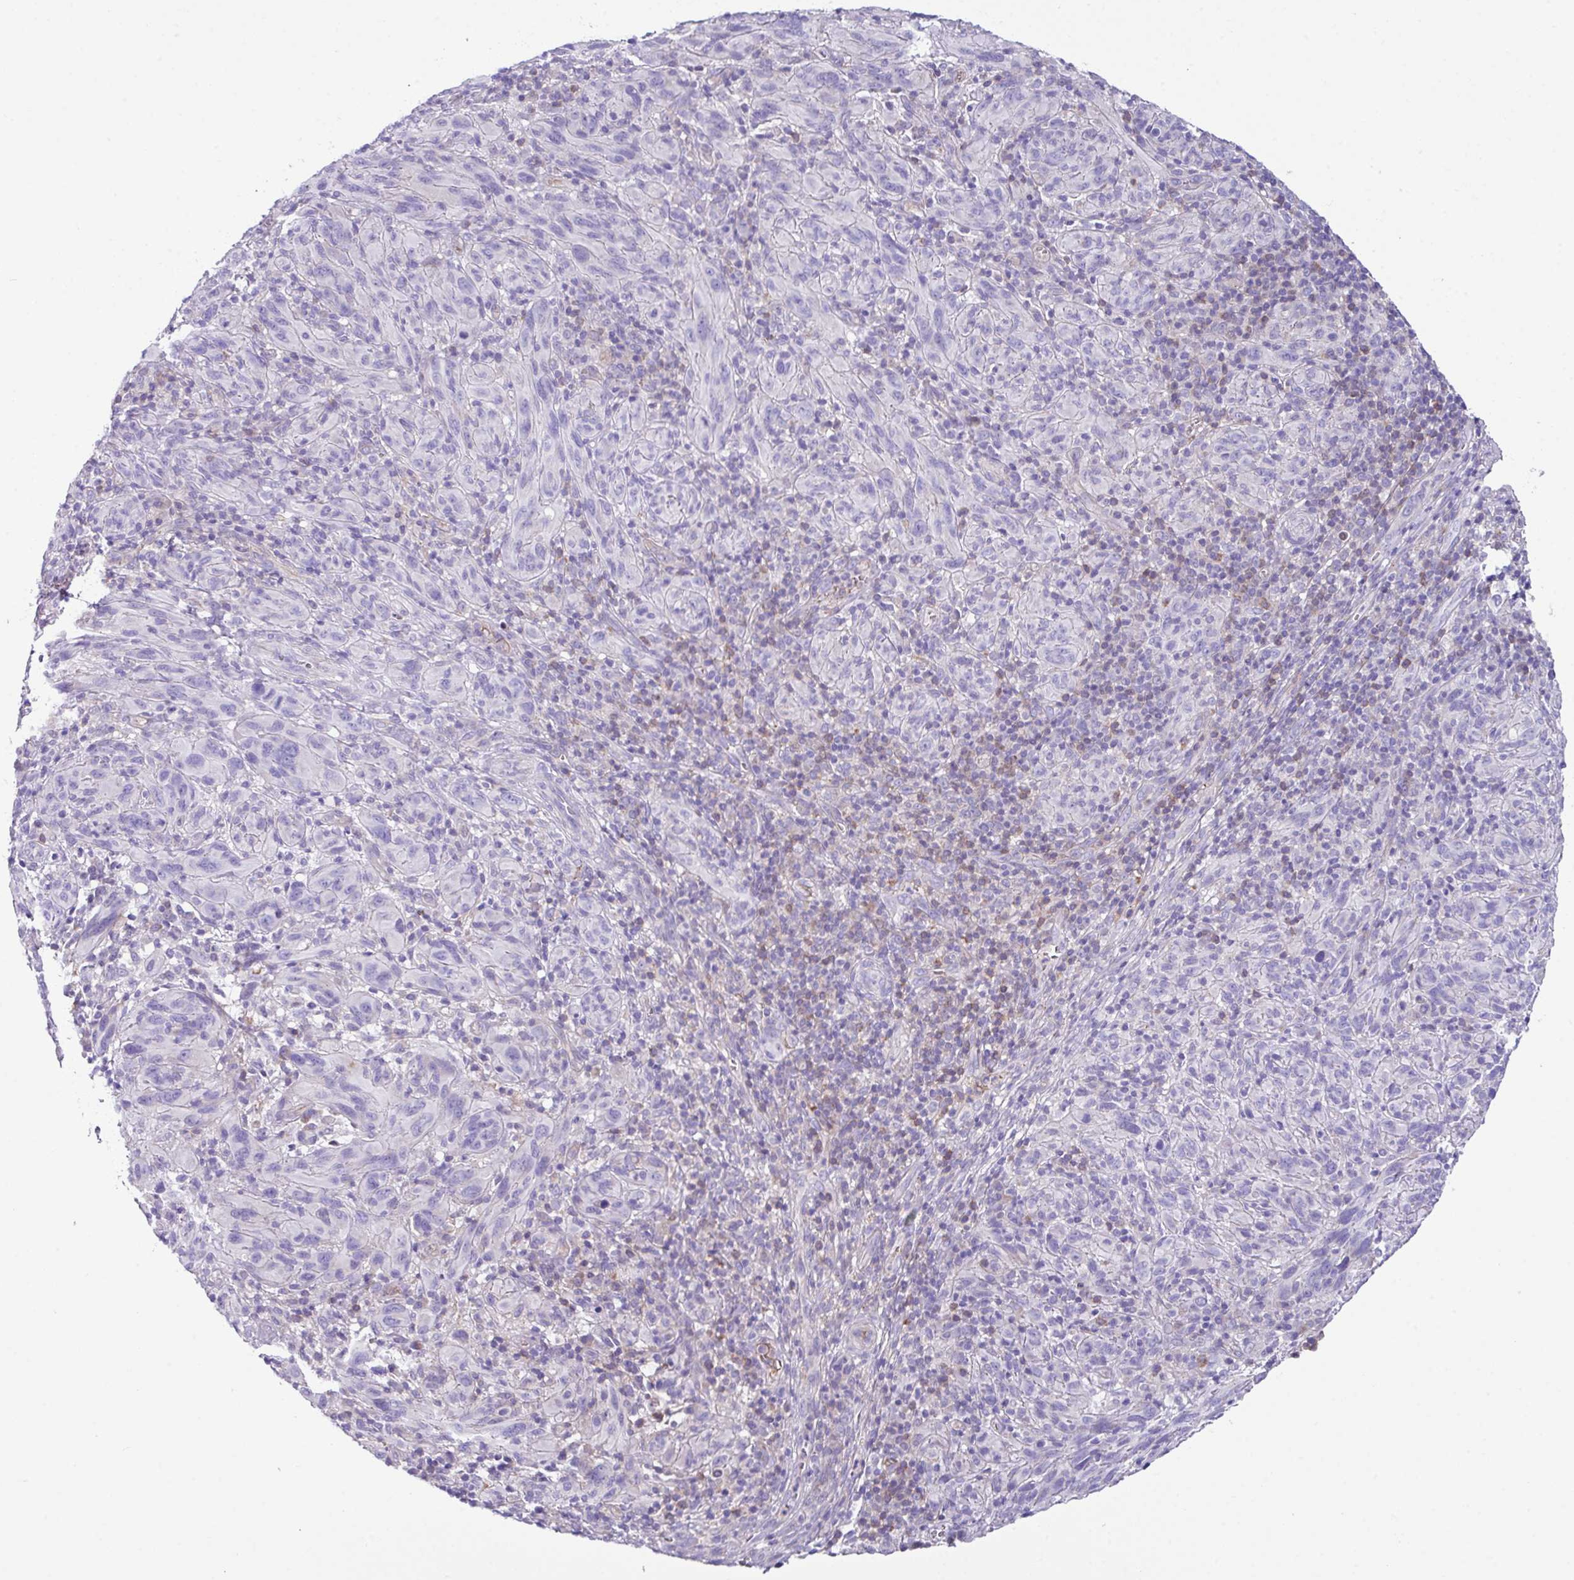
{"staining": {"intensity": "negative", "quantity": "none", "location": "none"}, "tissue": "melanoma", "cell_type": "Tumor cells", "image_type": "cancer", "snomed": [{"axis": "morphology", "description": "Malignant melanoma, NOS"}, {"axis": "topography", "description": "Skin of head"}], "caption": "A micrograph of malignant melanoma stained for a protein demonstrates no brown staining in tumor cells.", "gene": "DNAL1", "patient": {"sex": "male", "age": 96}}